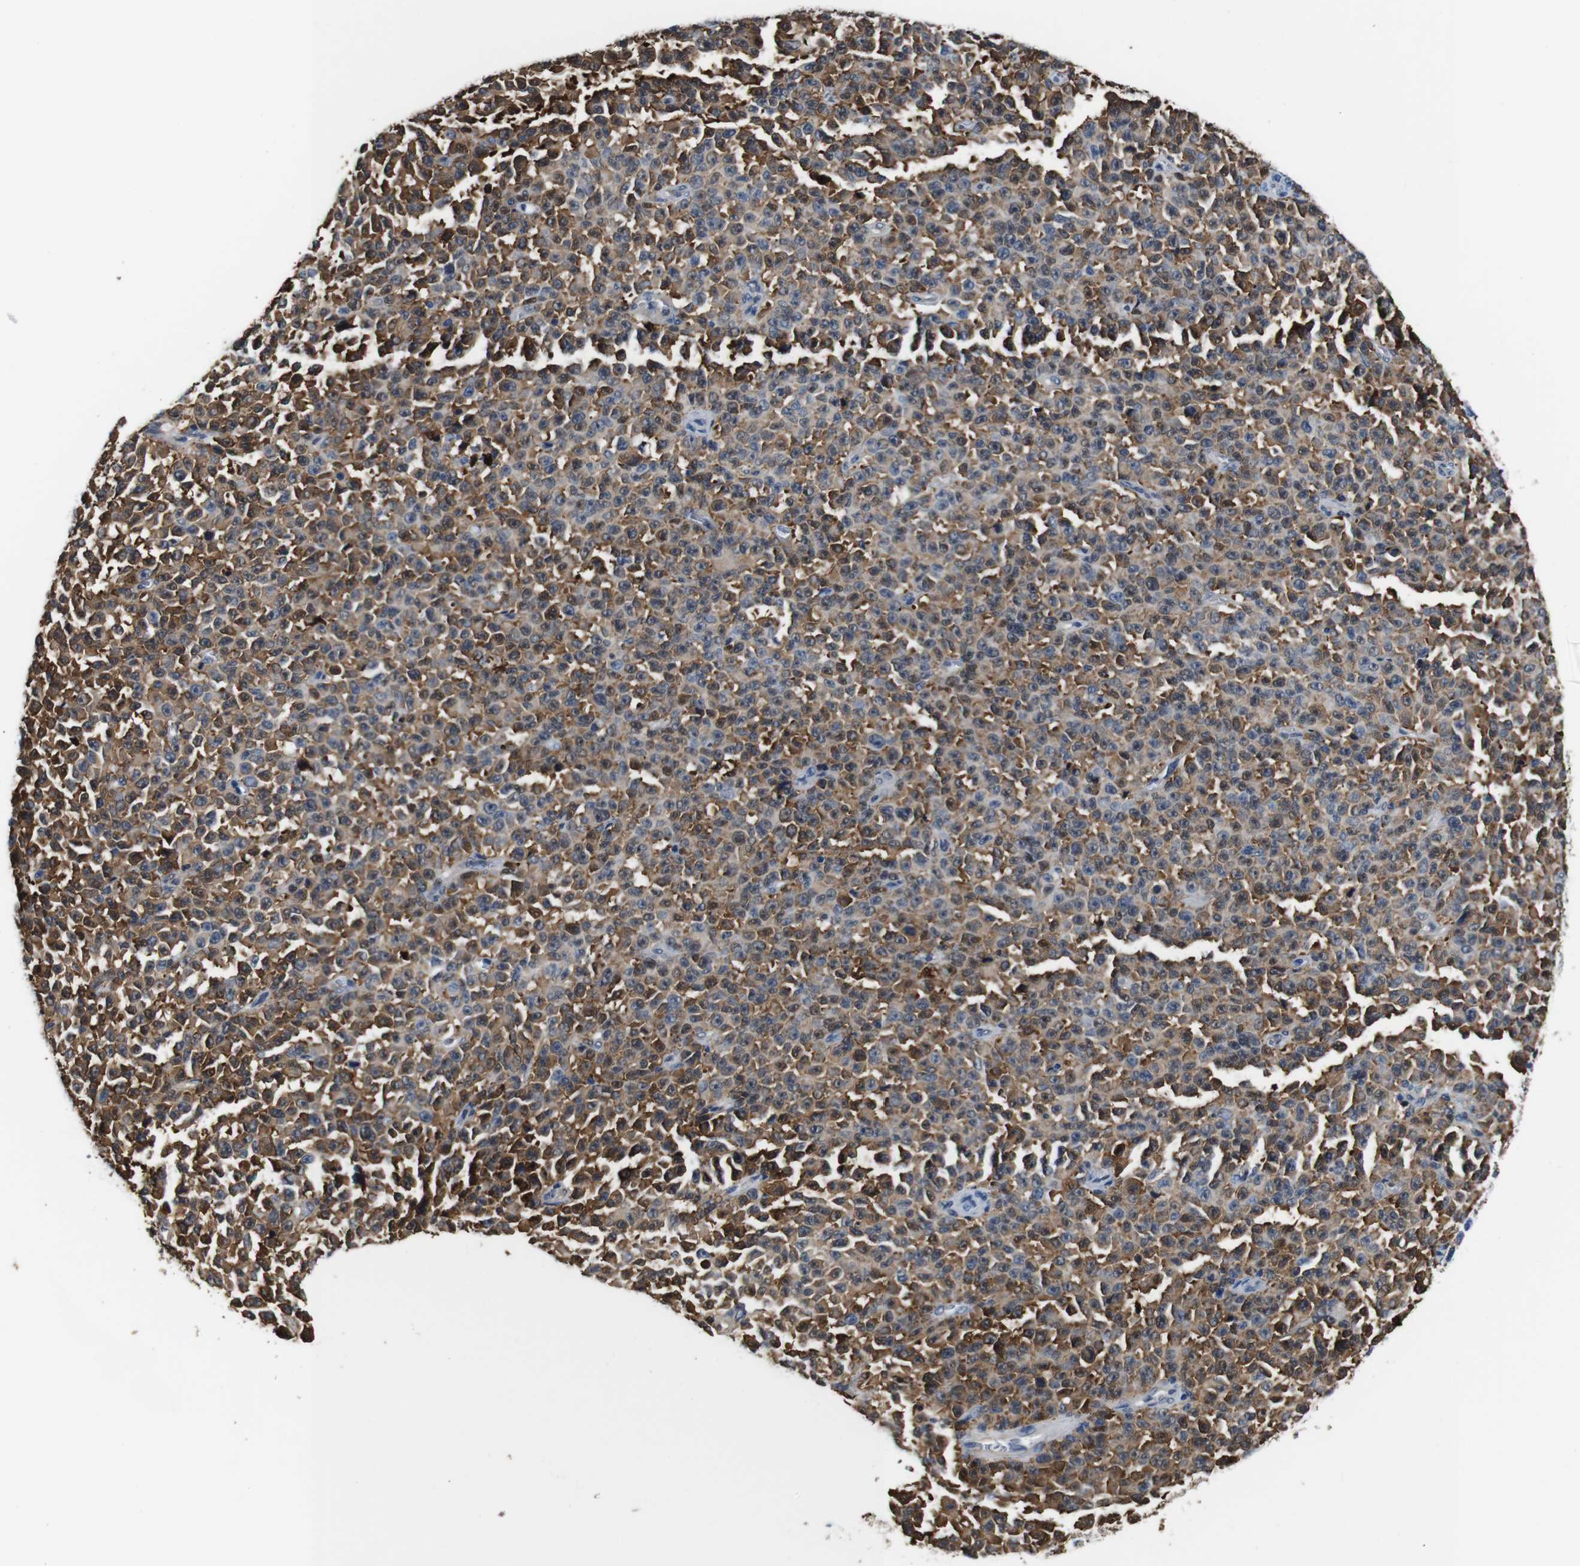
{"staining": {"intensity": "moderate", "quantity": "25%-75%", "location": "cytoplasmic/membranous"}, "tissue": "melanoma", "cell_type": "Tumor cells", "image_type": "cancer", "snomed": [{"axis": "morphology", "description": "Malignant melanoma, NOS"}, {"axis": "topography", "description": "Skin"}], "caption": "Immunohistochemical staining of human melanoma shows medium levels of moderate cytoplasmic/membranous protein staining in approximately 25%-75% of tumor cells.", "gene": "ANXA1", "patient": {"sex": "female", "age": 82}}